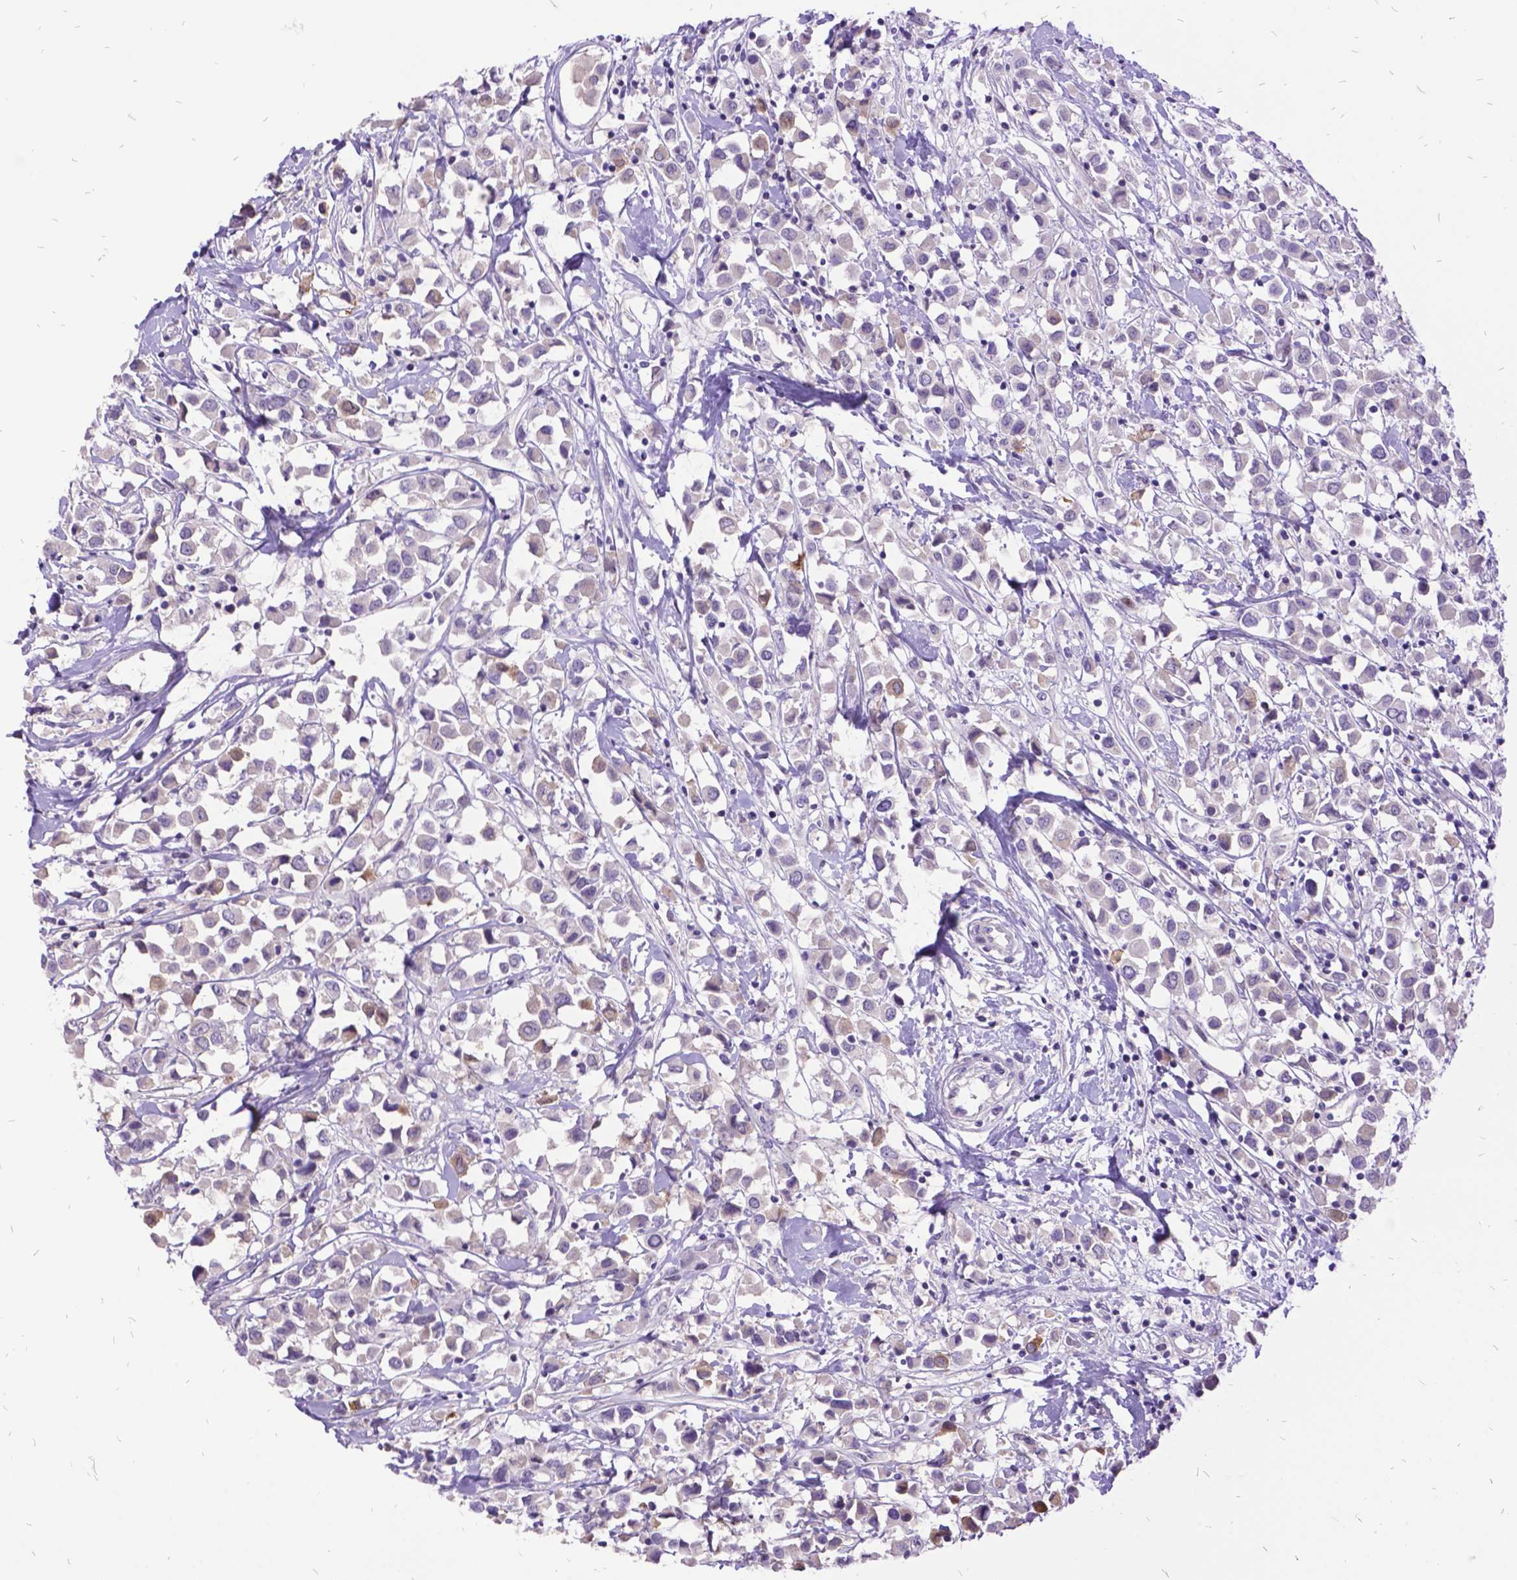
{"staining": {"intensity": "negative", "quantity": "none", "location": "none"}, "tissue": "breast cancer", "cell_type": "Tumor cells", "image_type": "cancer", "snomed": [{"axis": "morphology", "description": "Duct carcinoma"}, {"axis": "topography", "description": "Breast"}], "caption": "This is an IHC histopathology image of breast cancer. There is no expression in tumor cells.", "gene": "ITGB6", "patient": {"sex": "female", "age": 61}}